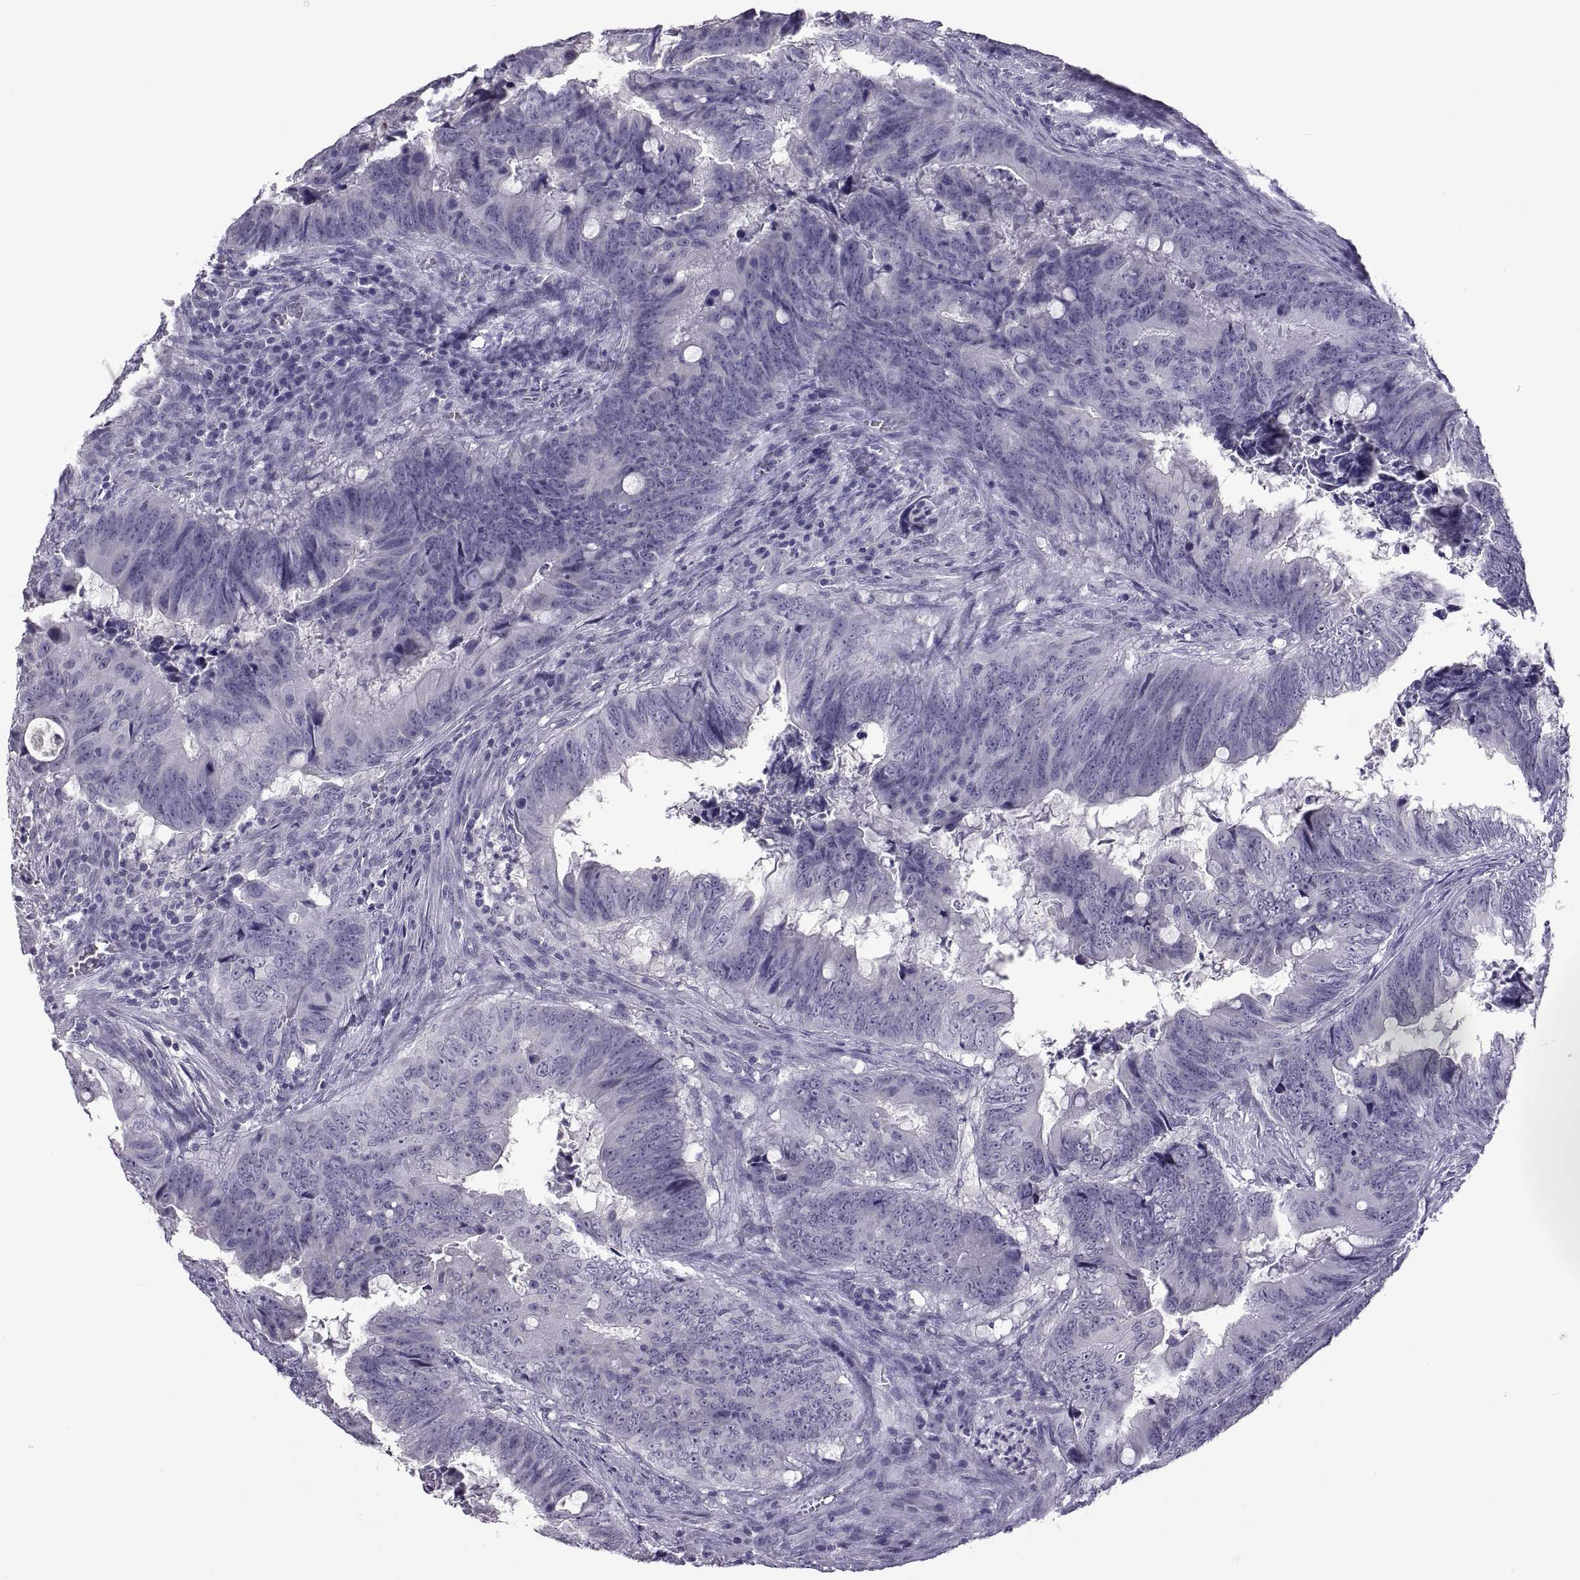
{"staining": {"intensity": "negative", "quantity": "none", "location": "none"}, "tissue": "colorectal cancer", "cell_type": "Tumor cells", "image_type": "cancer", "snomed": [{"axis": "morphology", "description": "Adenocarcinoma, NOS"}, {"axis": "topography", "description": "Colon"}], "caption": "Tumor cells show no significant protein staining in adenocarcinoma (colorectal).", "gene": "RDM1", "patient": {"sex": "female", "age": 82}}